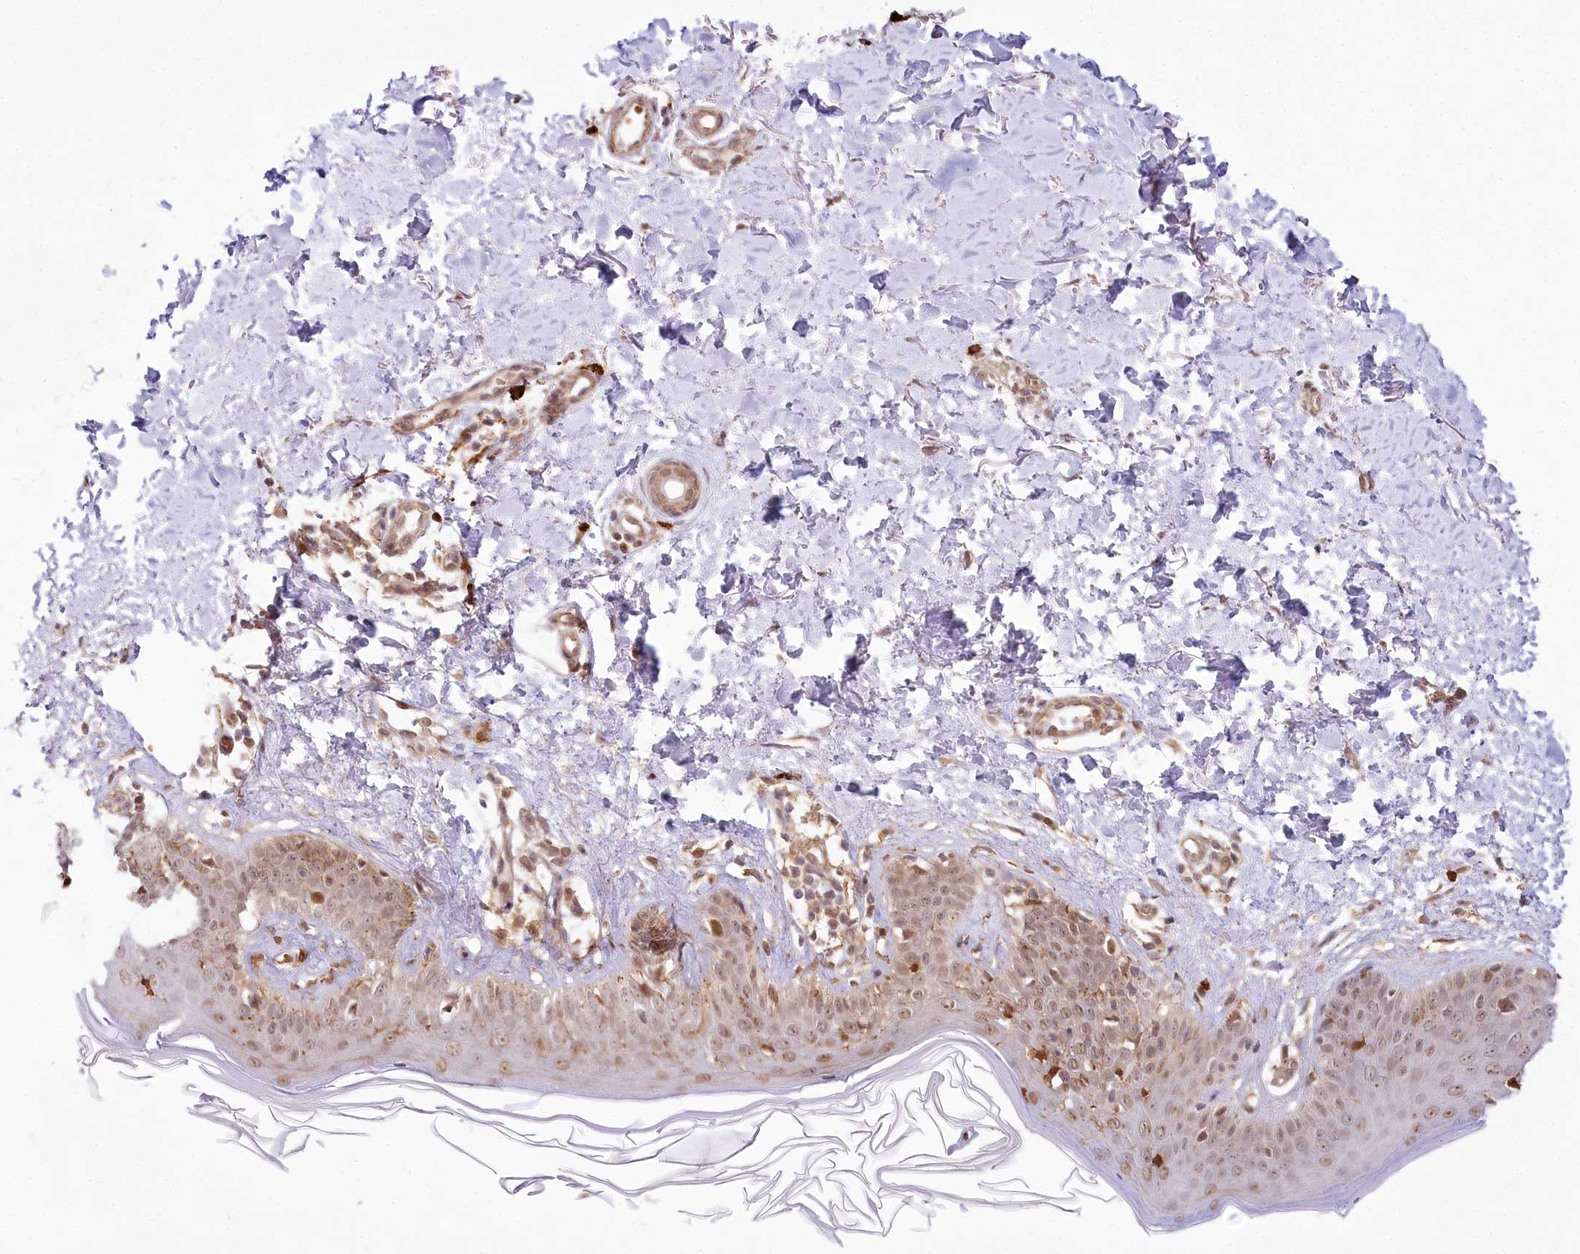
{"staining": {"intensity": "moderate", "quantity": ">75%", "location": "cytoplasmic/membranous,nuclear"}, "tissue": "skin", "cell_type": "Fibroblasts", "image_type": "normal", "snomed": [{"axis": "morphology", "description": "Normal tissue, NOS"}, {"axis": "topography", "description": "Skin"}], "caption": "Immunohistochemistry of normal human skin exhibits medium levels of moderate cytoplasmic/membranous,nuclear expression in about >75% of fibroblasts. Using DAB (brown) and hematoxylin (blue) stains, captured at high magnification using brightfield microscopy.", "gene": "TUBGCP2", "patient": {"sex": "male", "age": 52}}